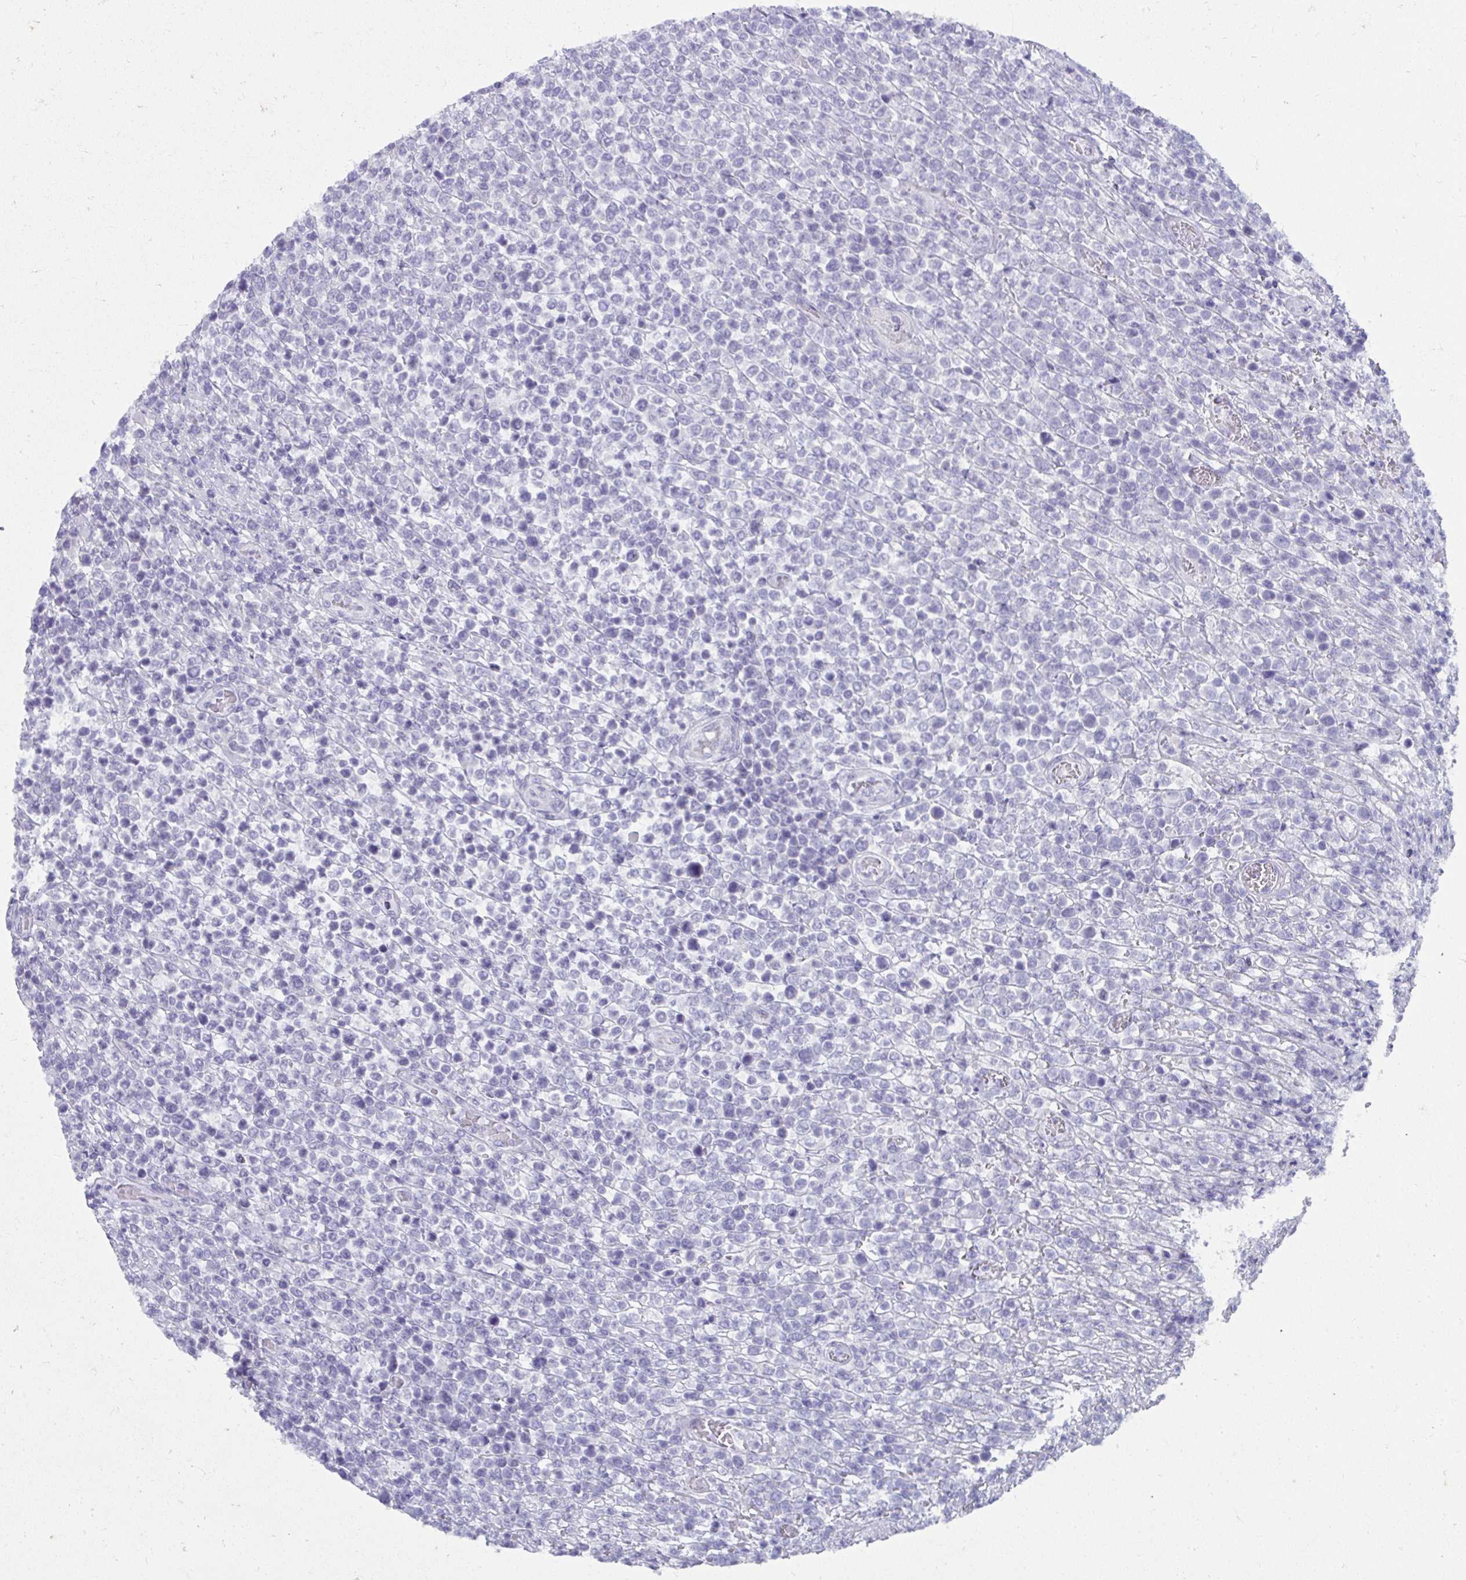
{"staining": {"intensity": "negative", "quantity": "none", "location": "none"}, "tissue": "lymphoma", "cell_type": "Tumor cells", "image_type": "cancer", "snomed": [{"axis": "morphology", "description": "Malignant lymphoma, non-Hodgkin's type, High grade"}, {"axis": "topography", "description": "Soft tissue"}], "caption": "Image shows no significant protein positivity in tumor cells of lymphoma. (Immunohistochemistry (ihc), brightfield microscopy, high magnification).", "gene": "UGT3A2", "patient": {"sex": "female", "age": 56}}